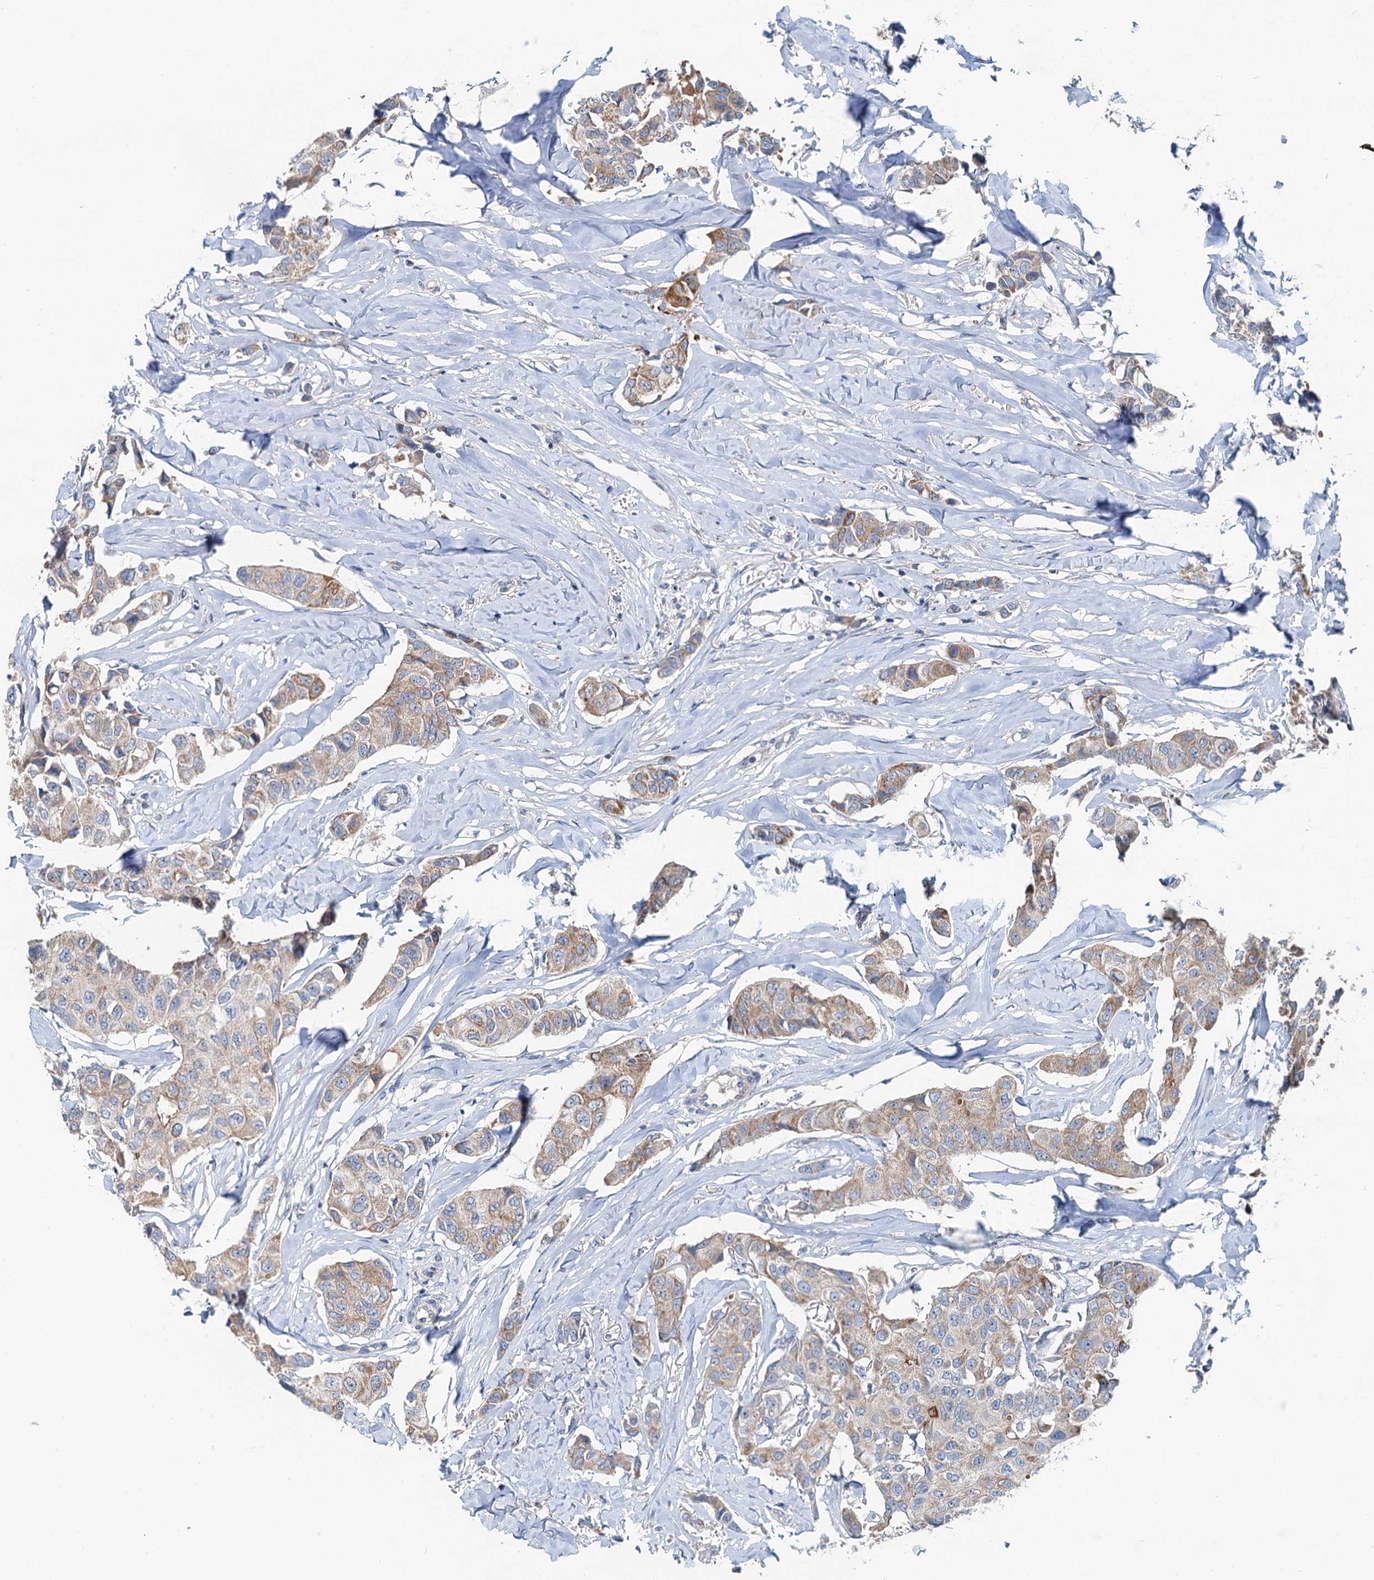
{"staining": {"intensity": "moderate", "quantity": "<25%", "location": "cytoplasmic/membranous"}, "tissue": "breast cancer", "cell_type": "Tumor cells", "image_type": "cancer", "snomed": [{"axis": "morphology", "description": "Duct carcinoma"}, {"axis": "topography", "description": "Breast"}], "caption": "IHC (DAB (3,3'-diaminobenzidine)) staining of intraductal carcinoma (breast) exhibits moderate cytoplasmic/membranous protein staining in about <25% of tumor cells.", "gene": "ANKRD26", "patient": {"sex": "female", "age": 80}}